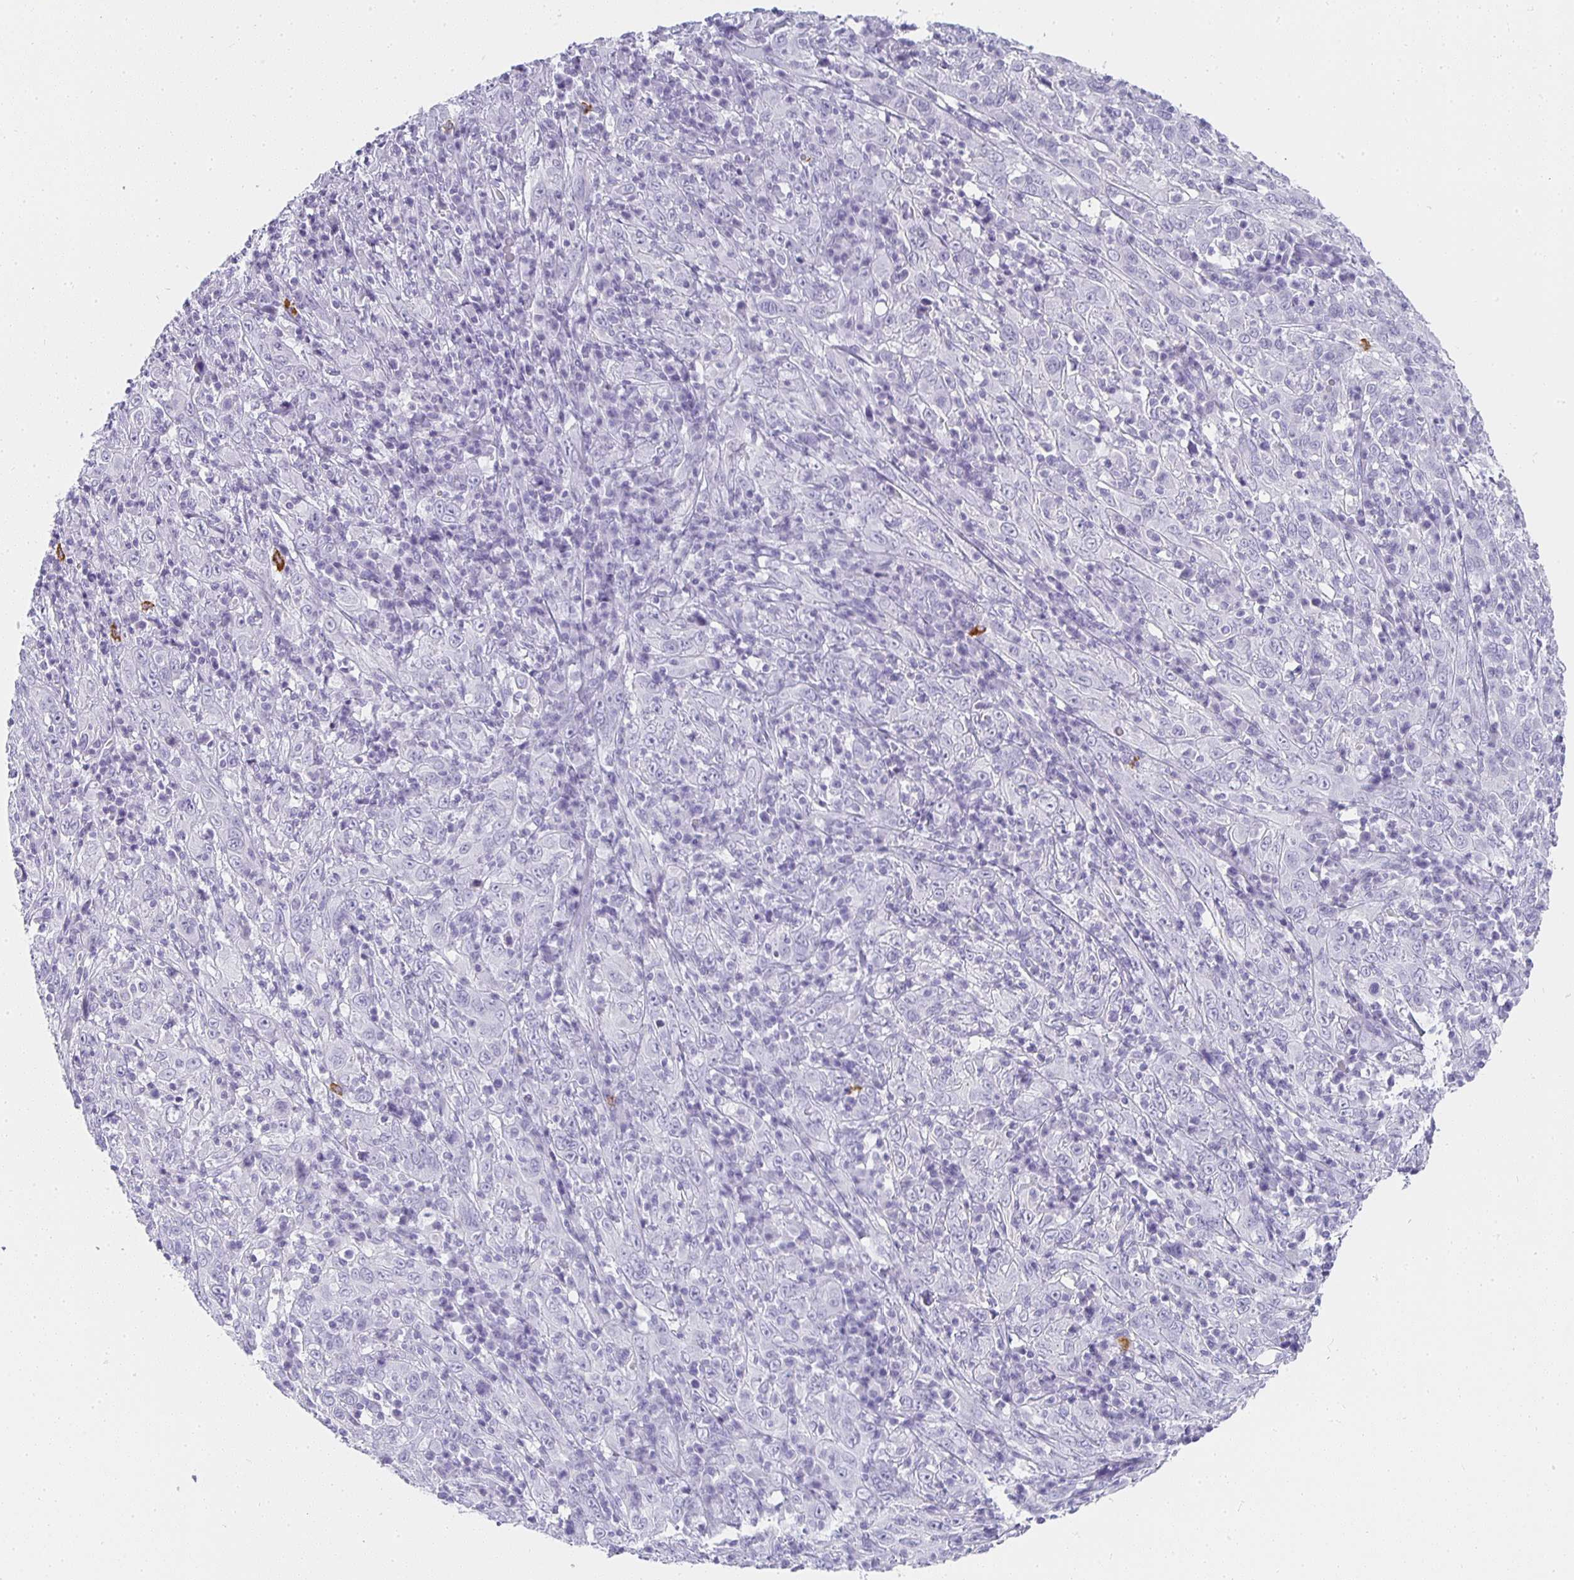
{"staining": {"intensity": "negative", "quantity": "none", "location": "none"}, "tissue": "cervical cancer", "cell_type": "Tumor cells", "image_type": "cancer", "snomed": [{"axis": "morphology", "description": "Squamous cell carcinoma, NOS"}, {"axis": "topography", "description": "Cervix"}], "caption": "Immunohistochemistry (IHC) histopathology image of squamous cell carcinoma (cervical) stained for a protein (brown), which displays no positivity in tumor cells.", "gene": "TPSD1", "patient": {"sex": "female", "age": 46}}